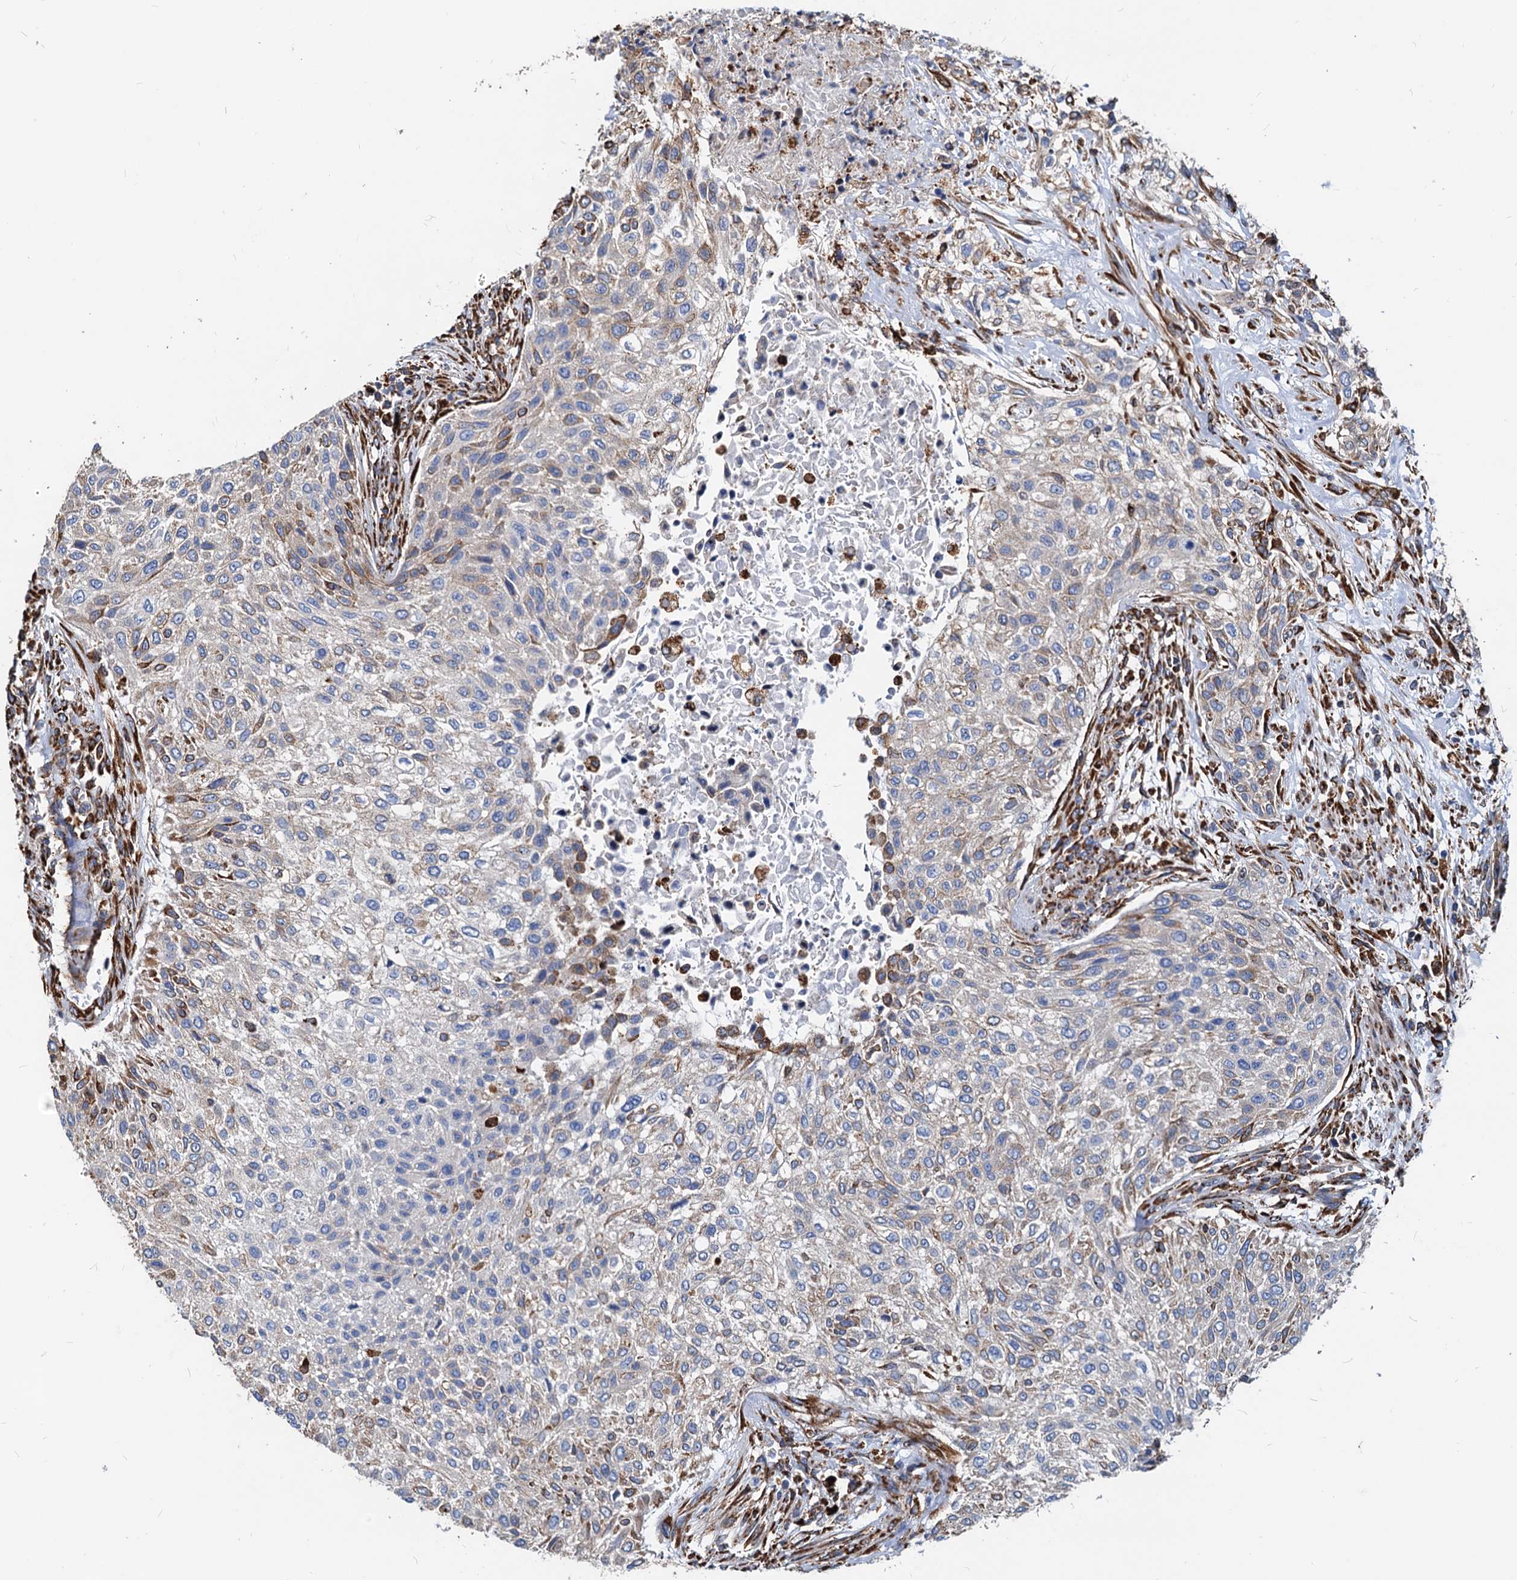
{"staining": {"intensity": "weak", "quantity": "<25%", "location": "cytoplasmic/membranous"}, "tissue": "urothelial cancer", "cell_type": "Tumor cells", "image_type": "cancer", "snomed": [{"axis": "morphology", "description": "Normal tissue, NOS"}, {"axis": "morphology", "description": "Urothelial carcinoma, NOS"}, {"axis": "topography", "description": "Urinary bladder"}, {"axis": "topography", "description": "Peripheral nerve tissue"}], "caption": "Transitional cell carcinoma was stained to show a protein in brown. There is no significant positivity in tumor cells. Brightfield microscopy of immunohistochemistry (IHC) stained with DAB (3,3'-diaminobenzidine) (brown) and hematoxylin (blue), captured at high magnification.", "gene": "HSPA5", "patient": {"sex": "male", "age": 35}}